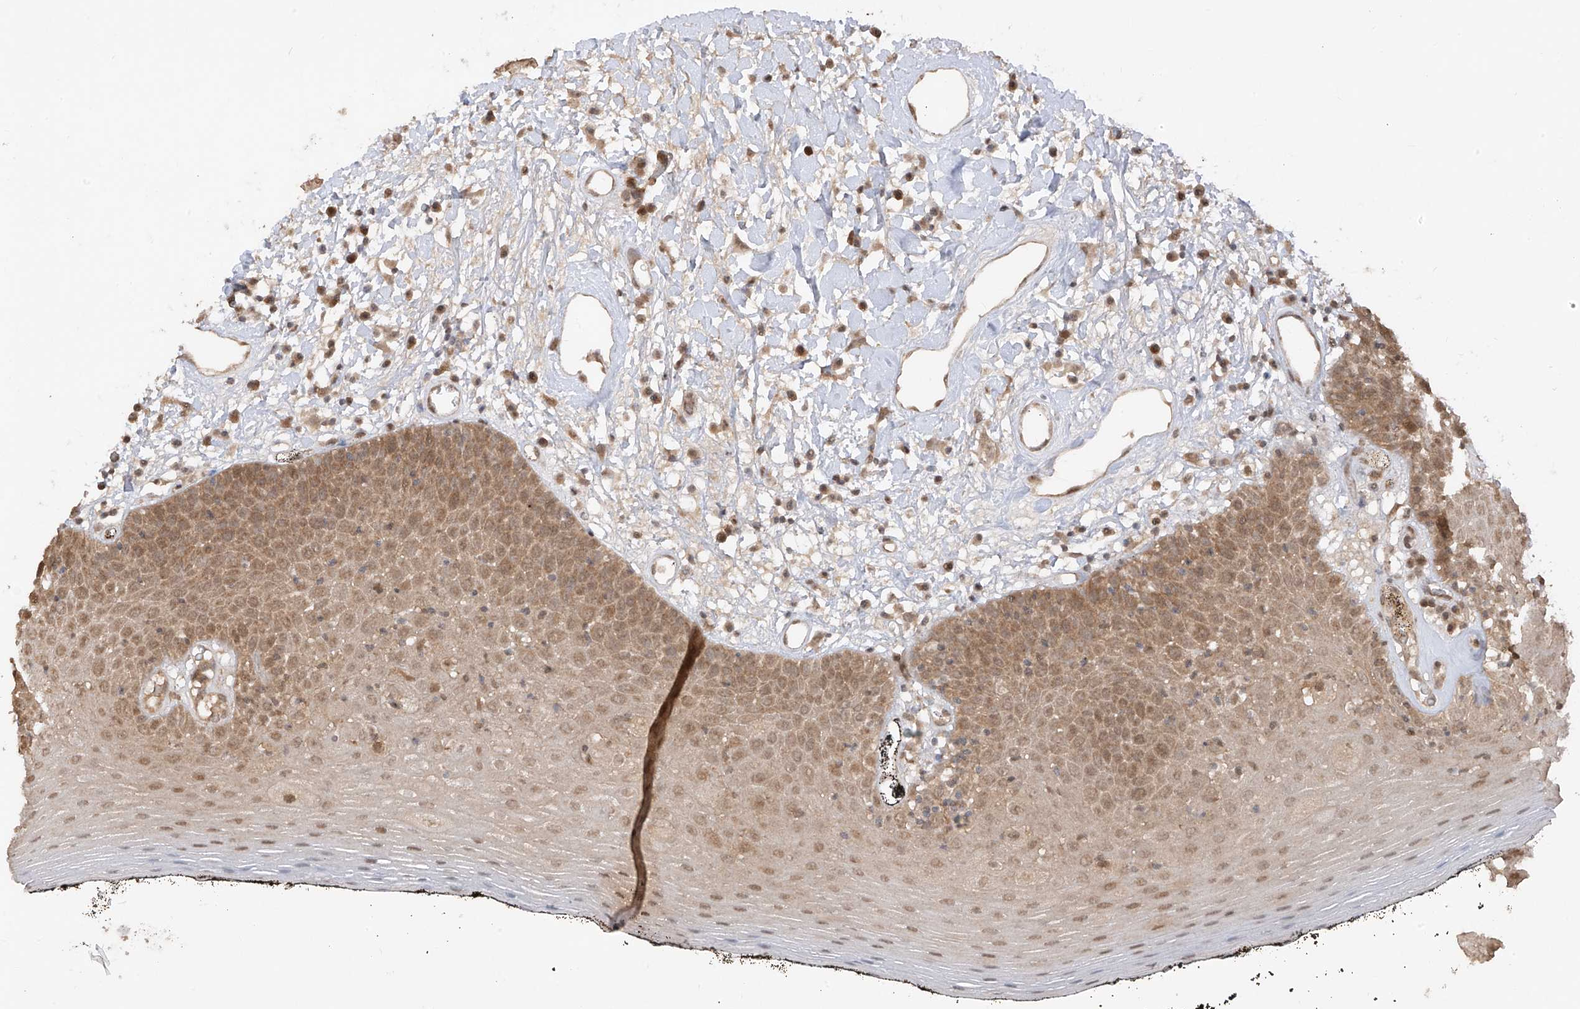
{"staining": {"intensity": "moderate", "quantity": ">75%", "location": "cytoplasmic/membranous"}, "tissue": "oral mucosa", "cell_type": "Squamous epithelial cells", "image_type": "normal", "snomed": [{"axis": "morphology", "description": "Normal tissue, NOS"}, {"axis": "topography", "description": "Oral tissue"}], "caption": "Oral mucosa stained with IHC exhibits moderate cytoplasmic/membranous positivity in about >75% of squamous epithelial cells. (IHC, brightfield microscopy, high magnification).", "gene": "COLGALT2", "patient": {"sex": "male", "age": 74}}